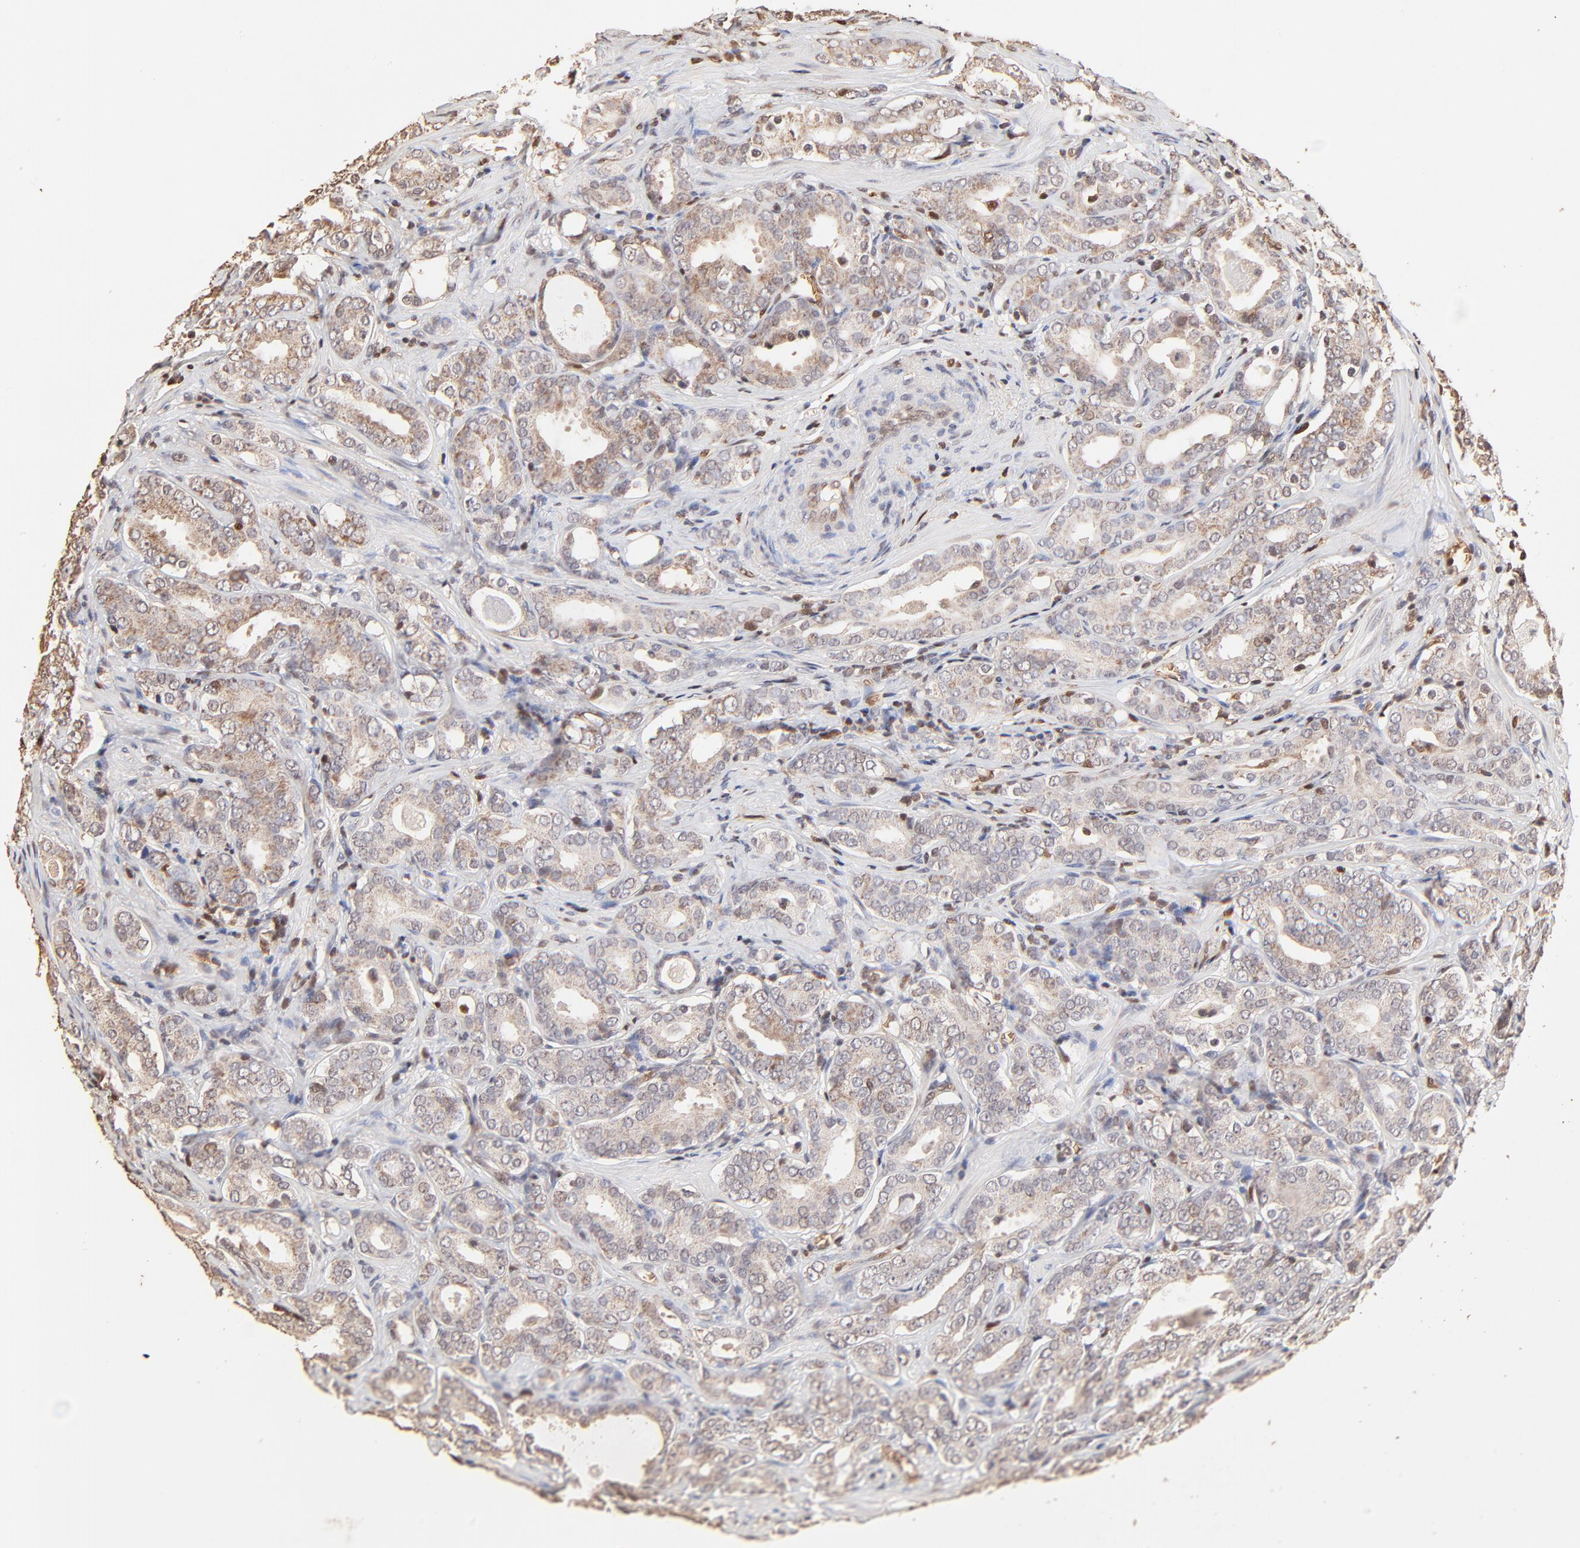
{"staining": {"intensity": "weak", "quantity": ">75%", "location": "cytoplasmic/membranous"}, "tissue": "prostate cancer", "cell_type": "Tumor cells", "image_type": "cancer", "snomed": [{"axis": "morphology", "description": "Adenocarcinoma, Low grade"}, {"axis": "topography", "description": "Prostate"}], "caption": "Immunohistochemical staining of human prostate cancer (low-grade adenocarcinoma) exhibits low levels of weak cytoplasmic/membranous expression in about >75% of tumor cells. The protein of interest is shown in brown color, while the nuclei are stained blue.", "gene": "CASP1", "patient": {"sex": "male", "age": 59}}